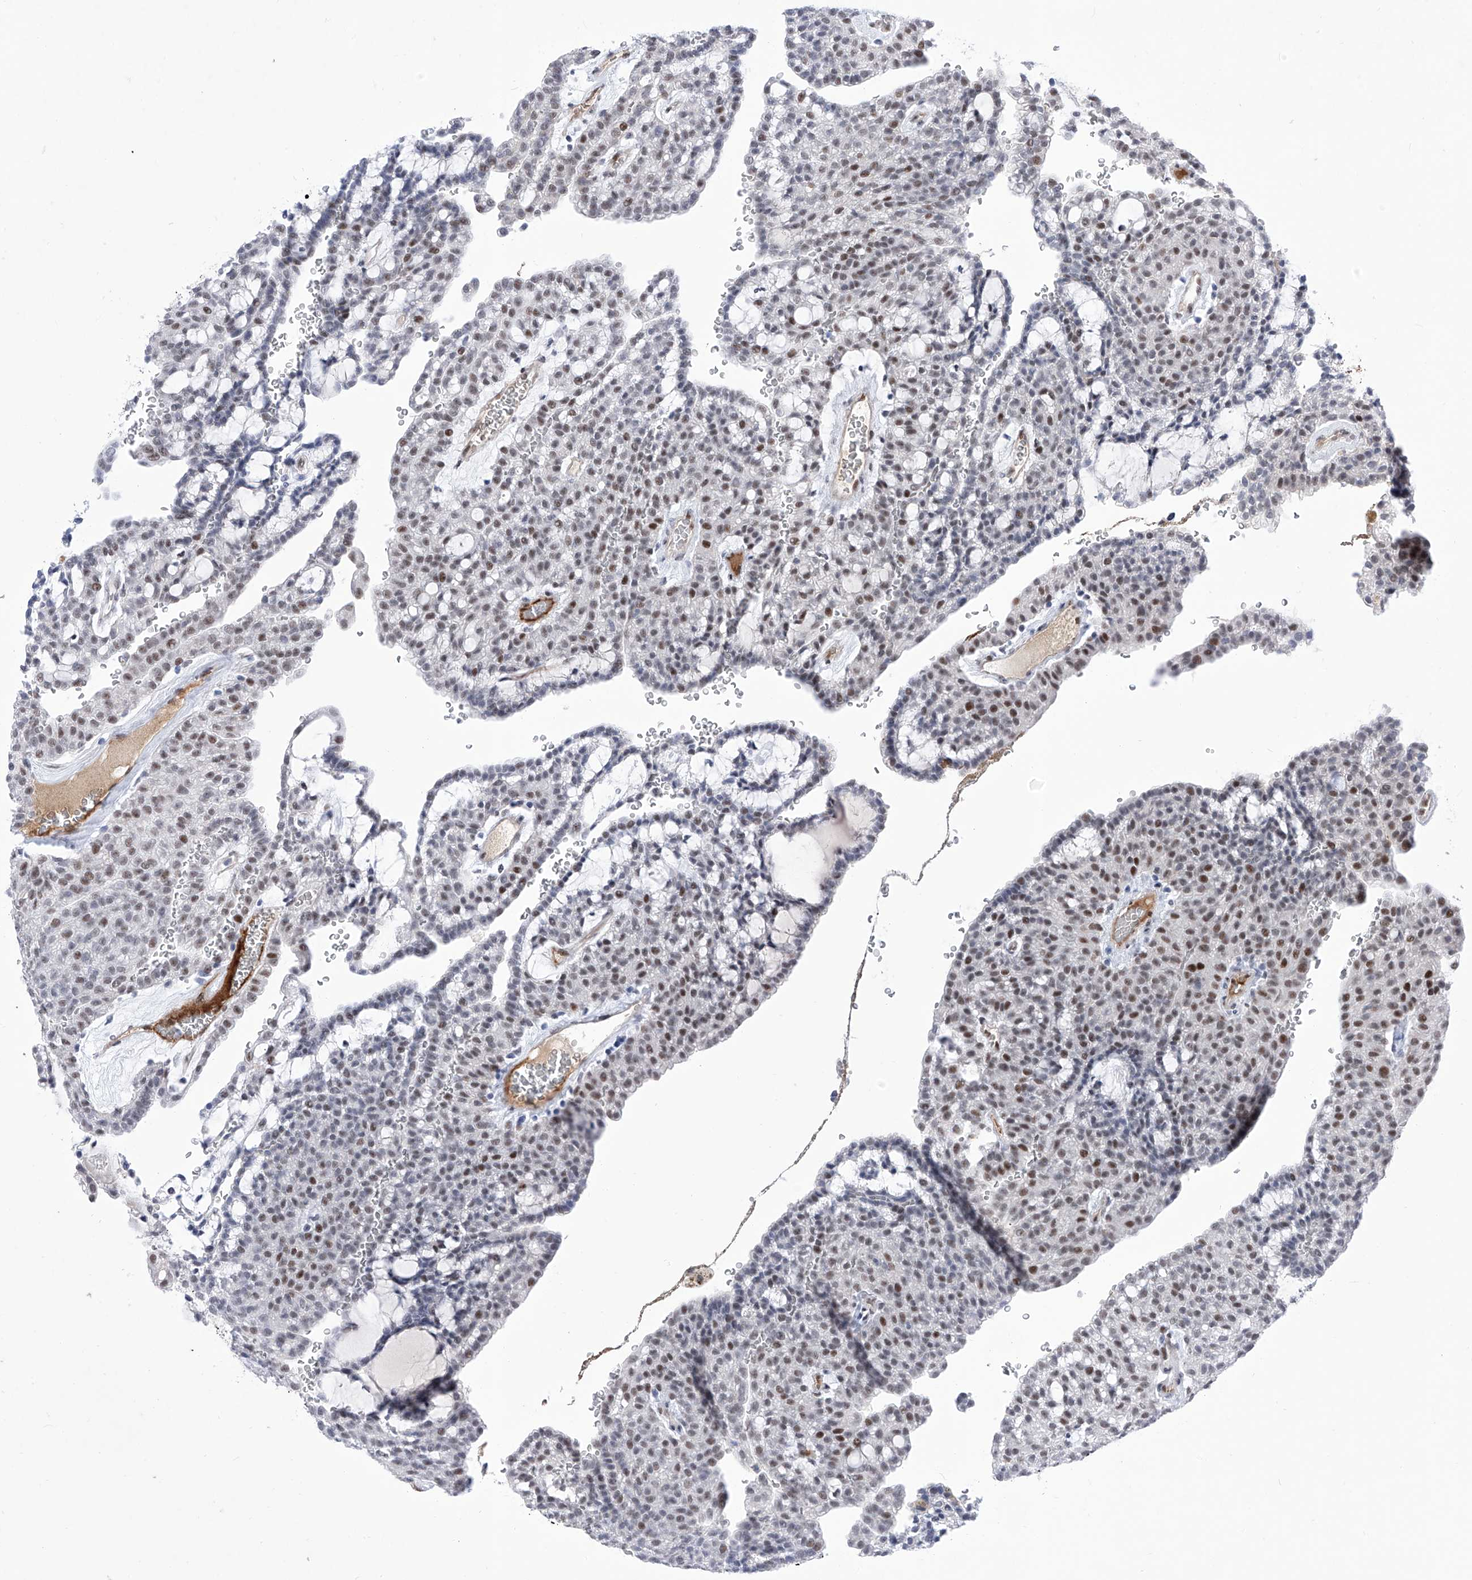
{"staining": {"intensity": "moderate", "quantity": "<25%", "location": "cytoplasmic/membranous"}, "tissue": "renal cancer", "cell_type": "Tumor cells", "image_type": "cancer", "snomed": [{"axis": "morphology", "description": "Adenocarcinoma, NOS"}, {"axis": "topography", "description": "Kidney"}], "caption": "Protein staining by IHC demonstrates moderate cytoplasmic/membranous expression in about <25% of tumor cells in renal adenocarcinoma. (DAB (3,3'-diaminobenzidine) IHC with brightfield microscopy, high magnification).", "gene": "ATN1", "patient": {"sex": "male", "age": 63}}